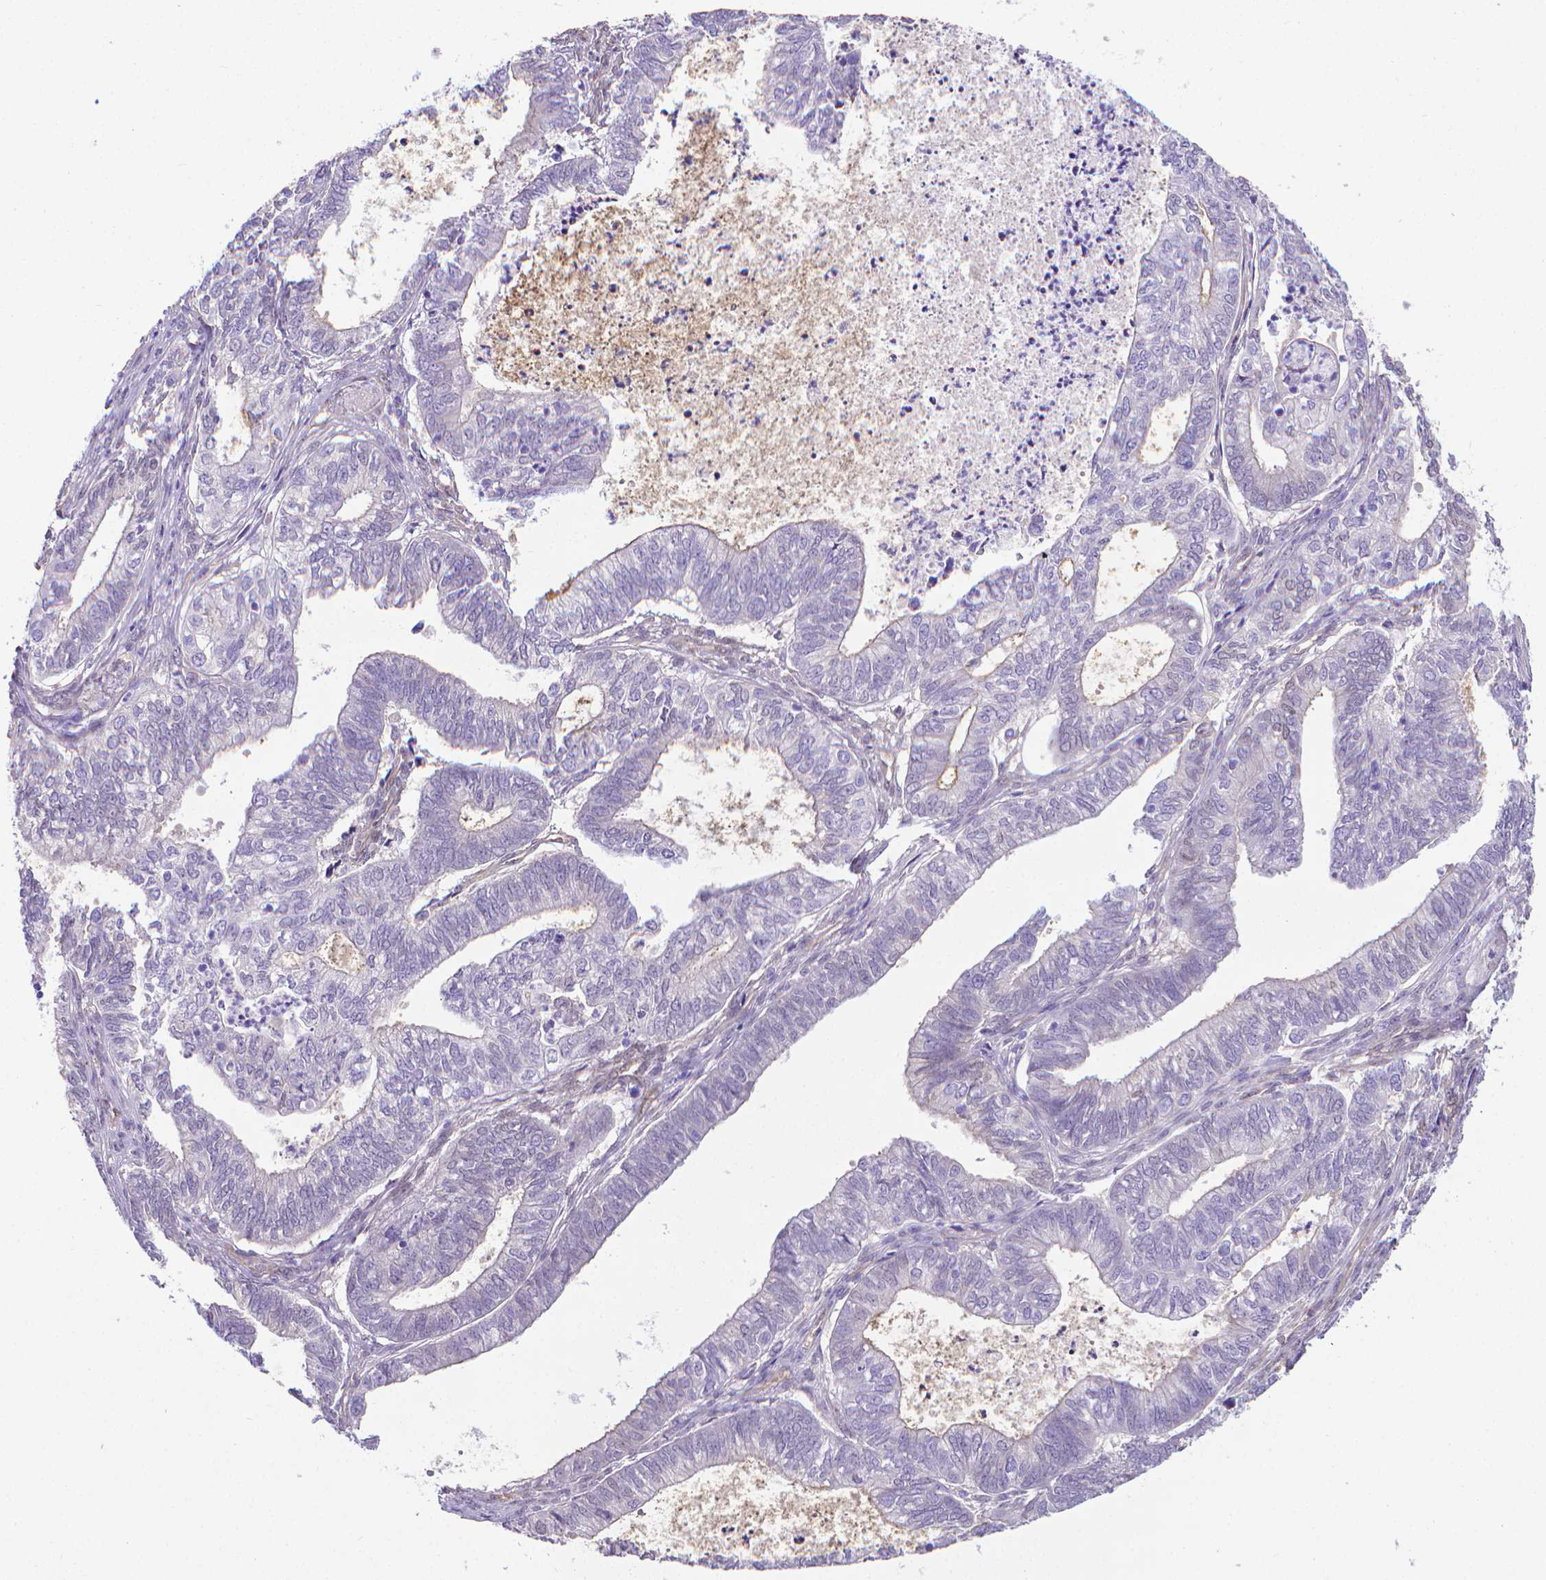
{"staining": {"intensity": "negative", "quantity": "none", "location": "none"}, "tissue": "ovarian cancer", "cell_type": "Tumor cells", "image_type": "cancer", "snomed": [{"axis": "morphology", "description": "Carcinoma, endometroid"}, {"axis": "topography", "description": "Ovary"}], "caption": "The immunohistochemistry (IHC) image has no significant staining in tumor cells of ovarian endometroid carcinoma tissue.", "gene": "CLIC4", "patient": {"sex": "female", "age": 64}}